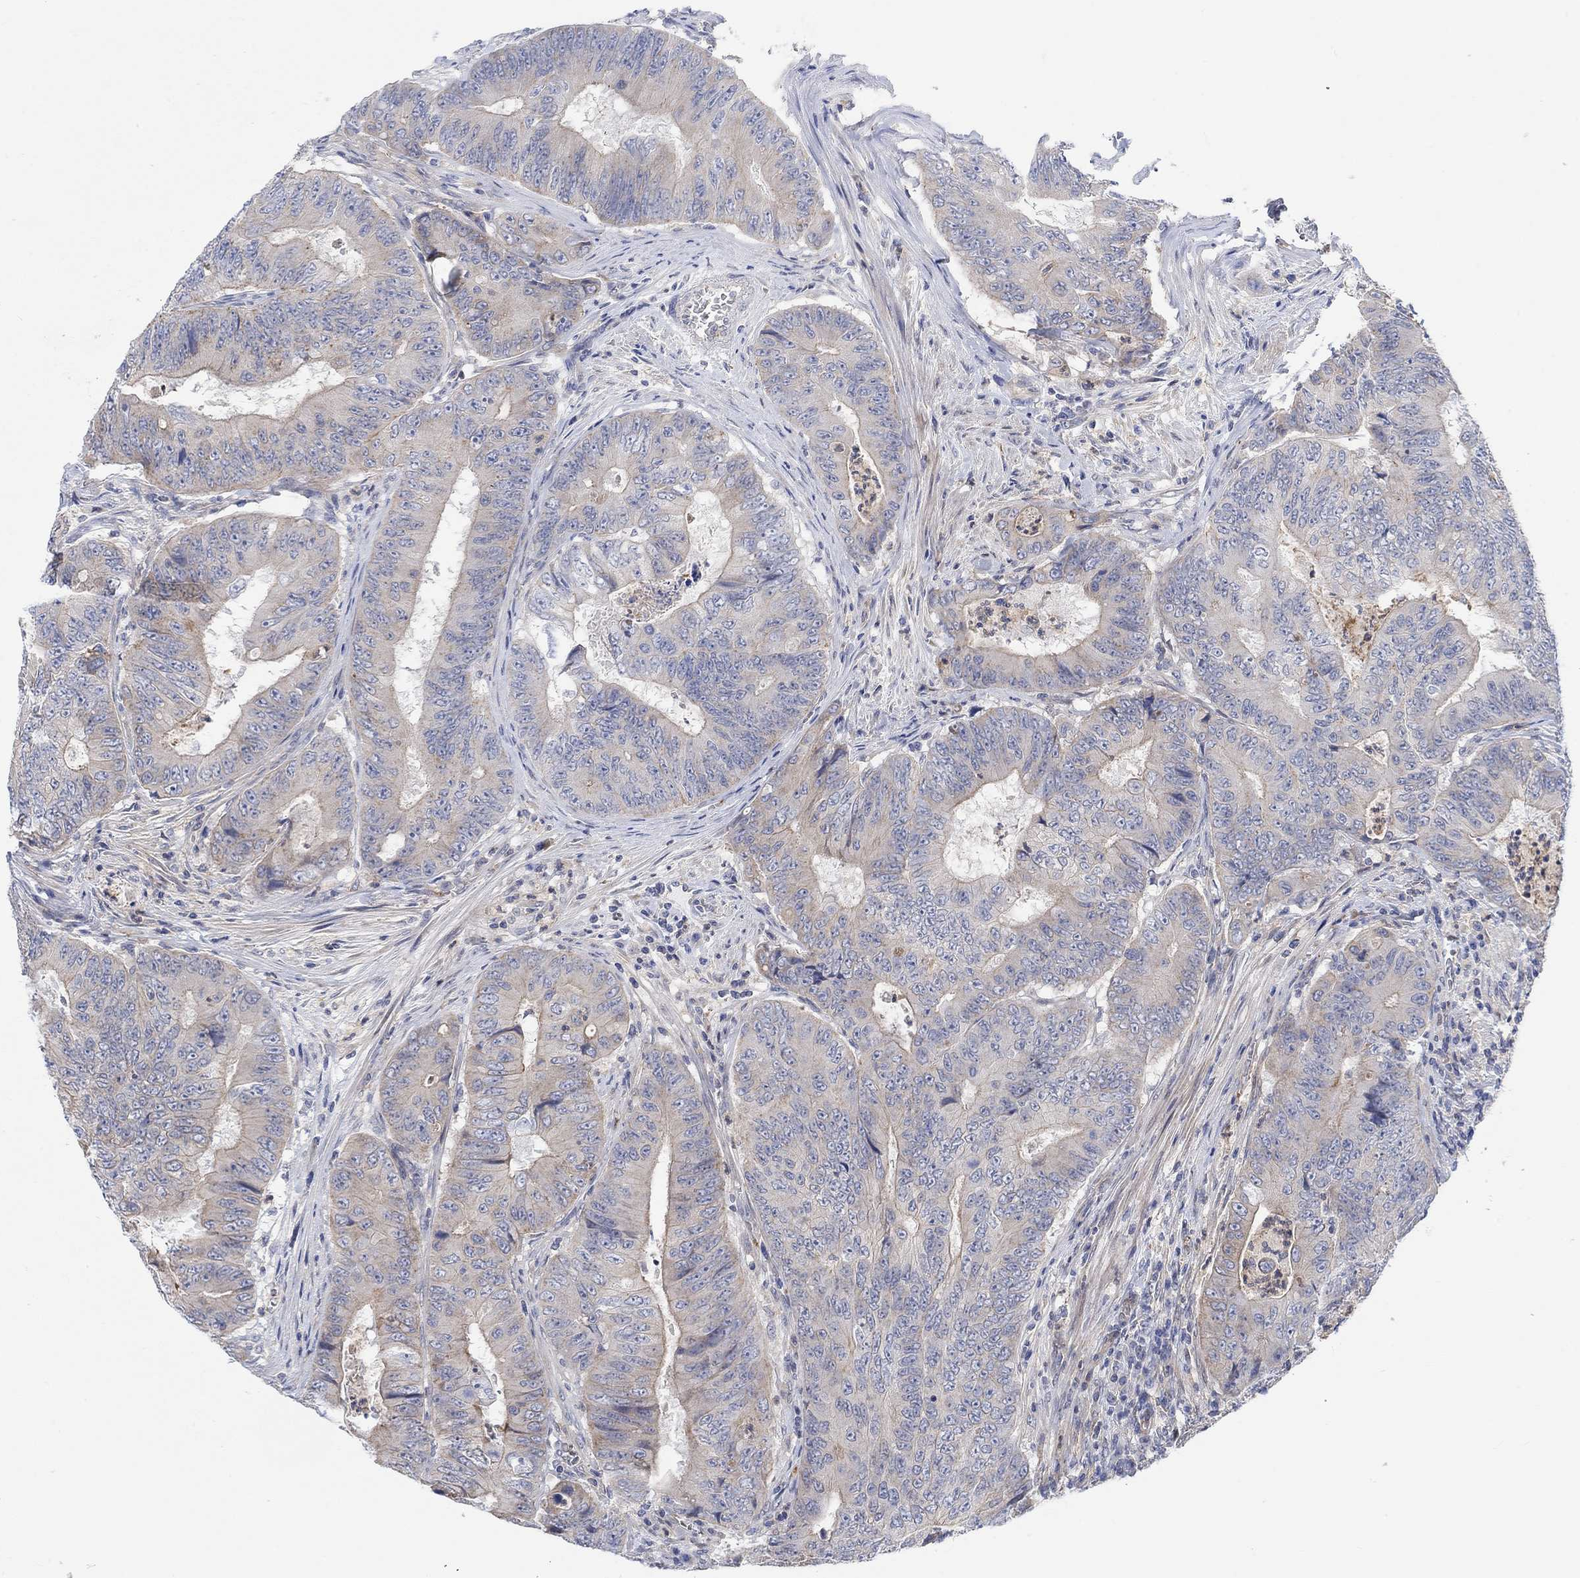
{"staining": {"intensity": "negative", "quantity": "none", "location": "none"}, "tissue": "colorectal cancer", "cell_type": "Tumor cells", "image_type": "cancer", "snomed": [{"axis": "morphology", "description": "Adenocarcinoma, NOS"}, {"axis": "topography", "description": "Colon"}], "caption": "This is an immunohistochemistry (IHC) image of human colorectal cancer. There is no positivity in tumor cells.", "gene": "PMFBP1", "patient": {"sex": "female", "age": 48}}